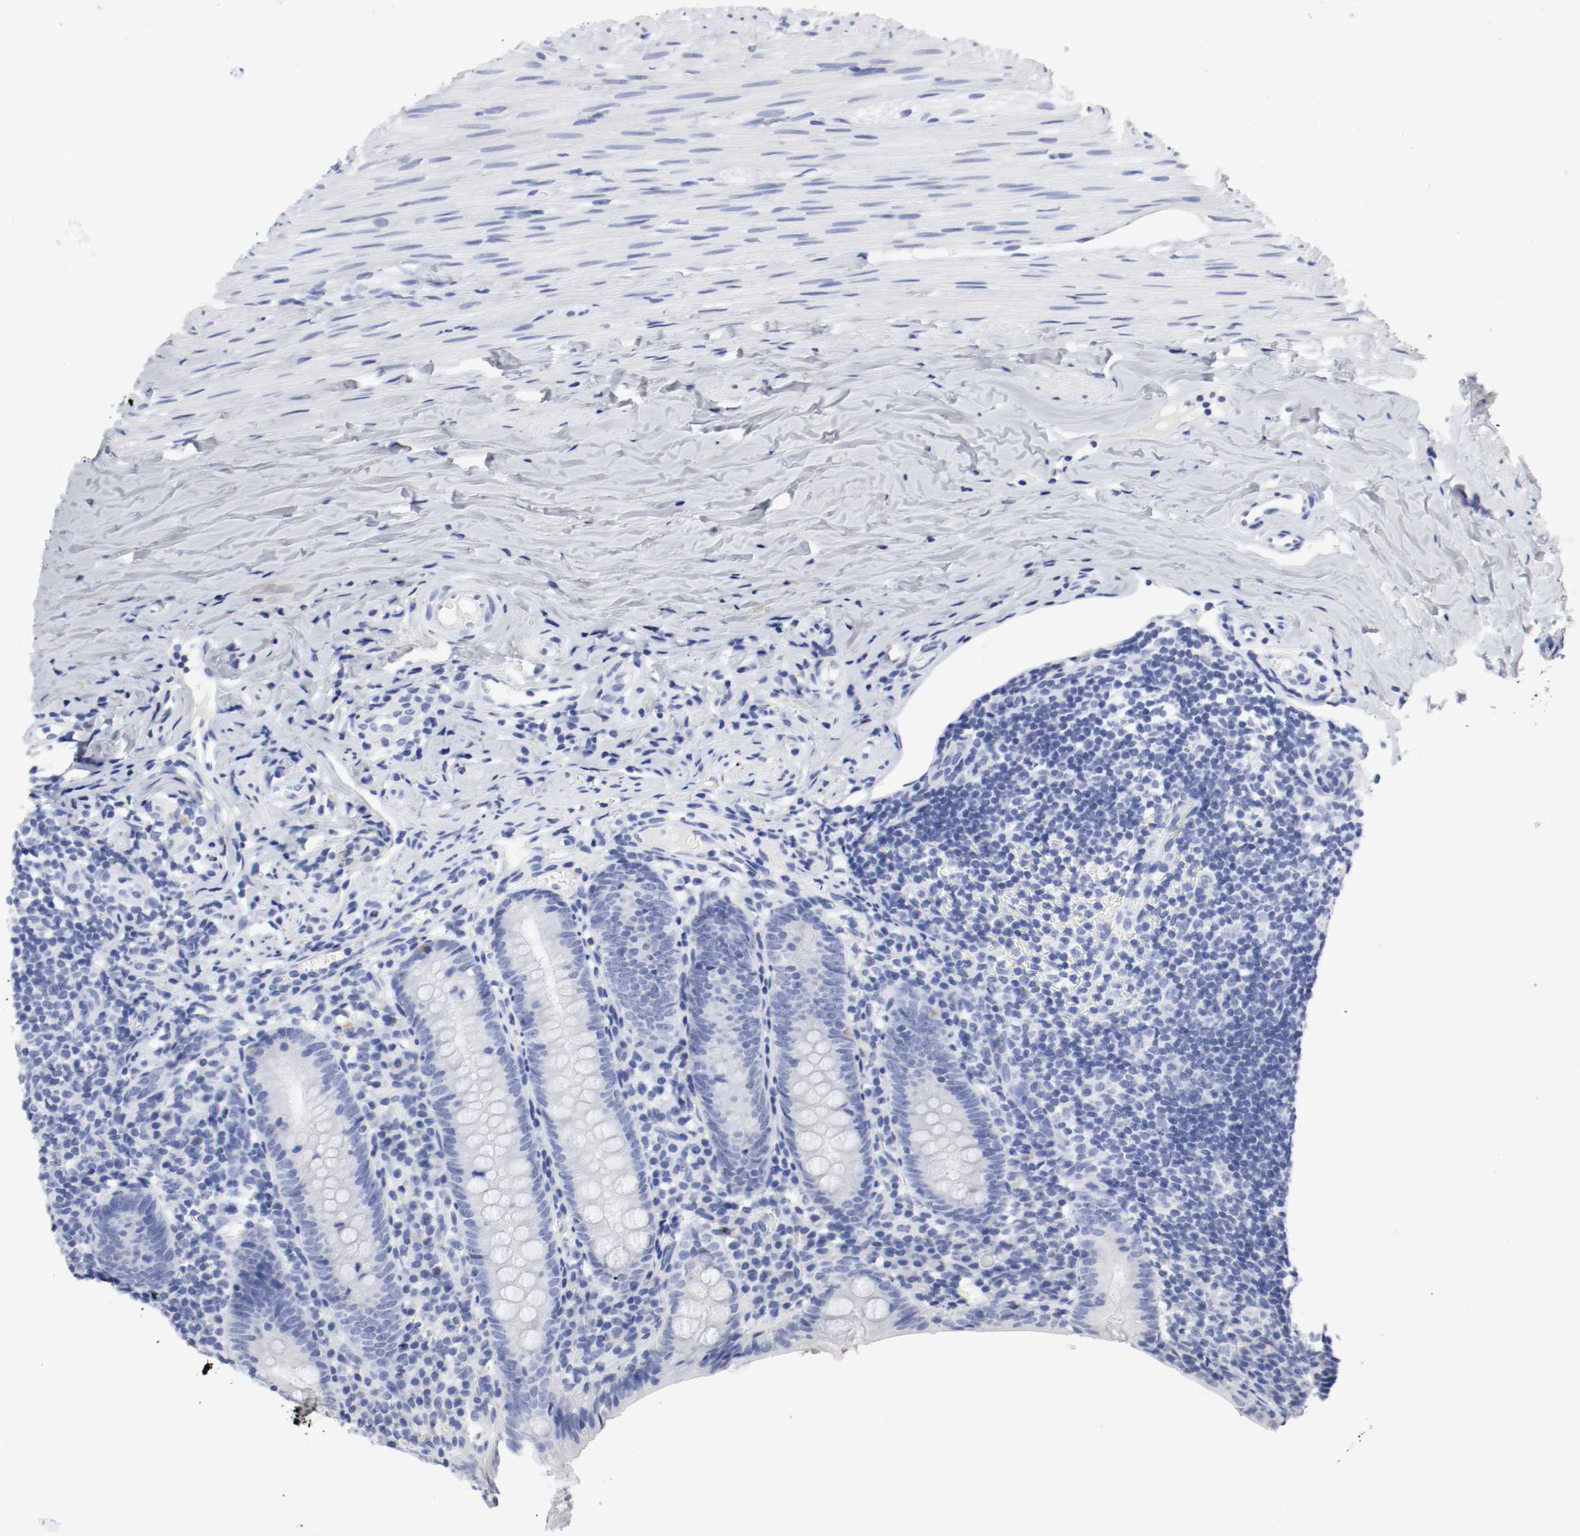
{"staining": {"intensity": "negative", "quantity": "none", "location": "none"}, "tissue": "appendix", "cell_type": "Glandular cells", "image_type": "normal", "snomed": [{"axis": "morphology", "description": "Normal tissue, NOS"}, {"axis": "topography", "description": "Appendix"}], "caption": "Immunohistochemical staining of benign appendix shows no significant staining in glandular cells. (Stains: DAB (3,3'-diaminobenzidine) immunohistochemistry with hematoxylin counter stain, Microscopy: brightfield microscopy at high magnification).", "gene": "GAD1", "patient": {"sex": "female", "age": 10}}